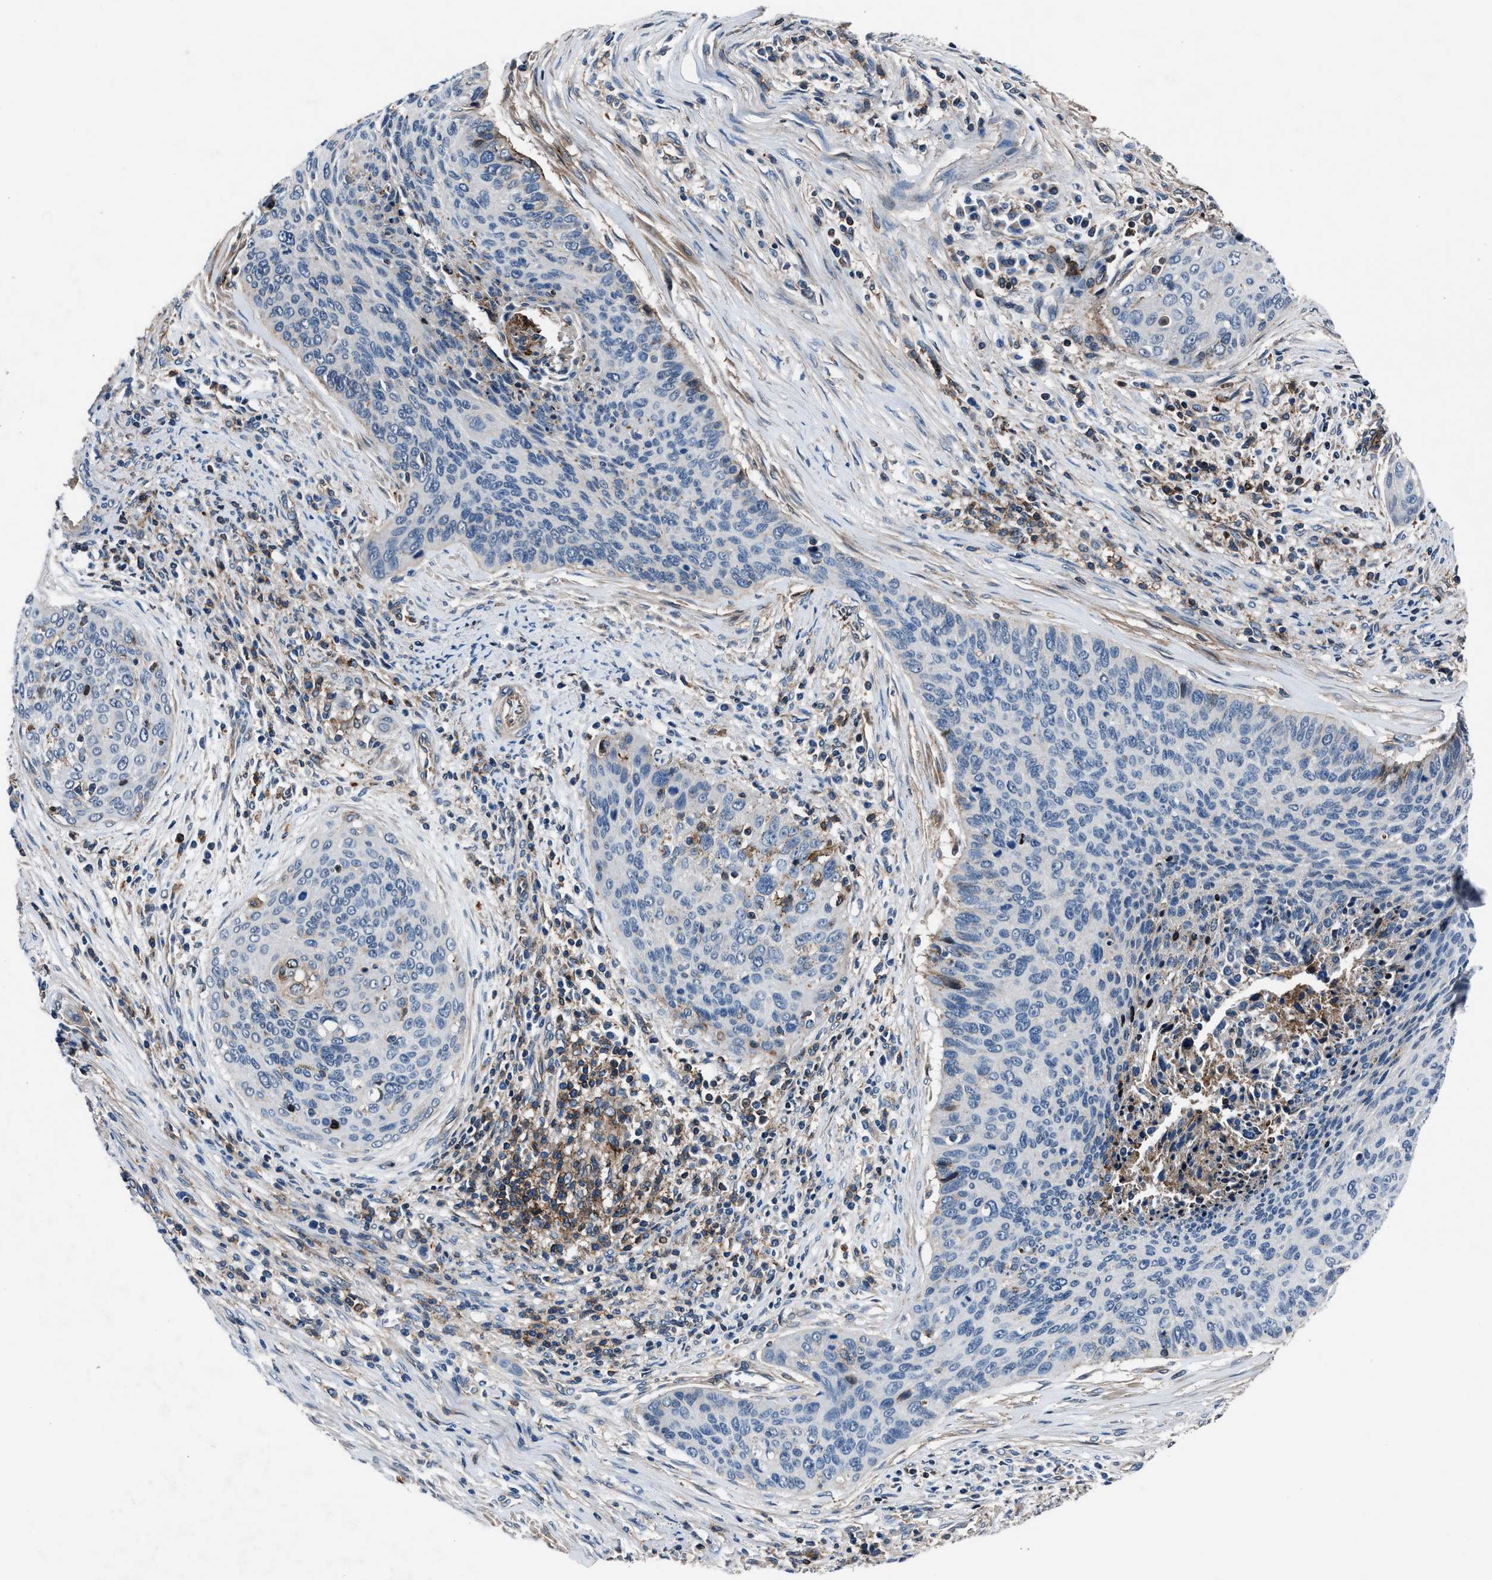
{"staining": {"intensity": "weak", "quantity": "<25%", "location": "cytoplasmic/membranous"}, "tissue": "cervical cancer", "cell_type": "Tumor cells", "image_type": "cancer", "snomed": [{"axis": "morphology", "description": "Squamous cell carcinoma, NOS"}, {"axis": "topography", "description": "Cervix"}], "caption": "Cervical cancer was stained to show a protein in brown. There is no significant positivity in tumor cells.", "gene": "MFSD11", "patient": {"sex": "female", "age": 55}}